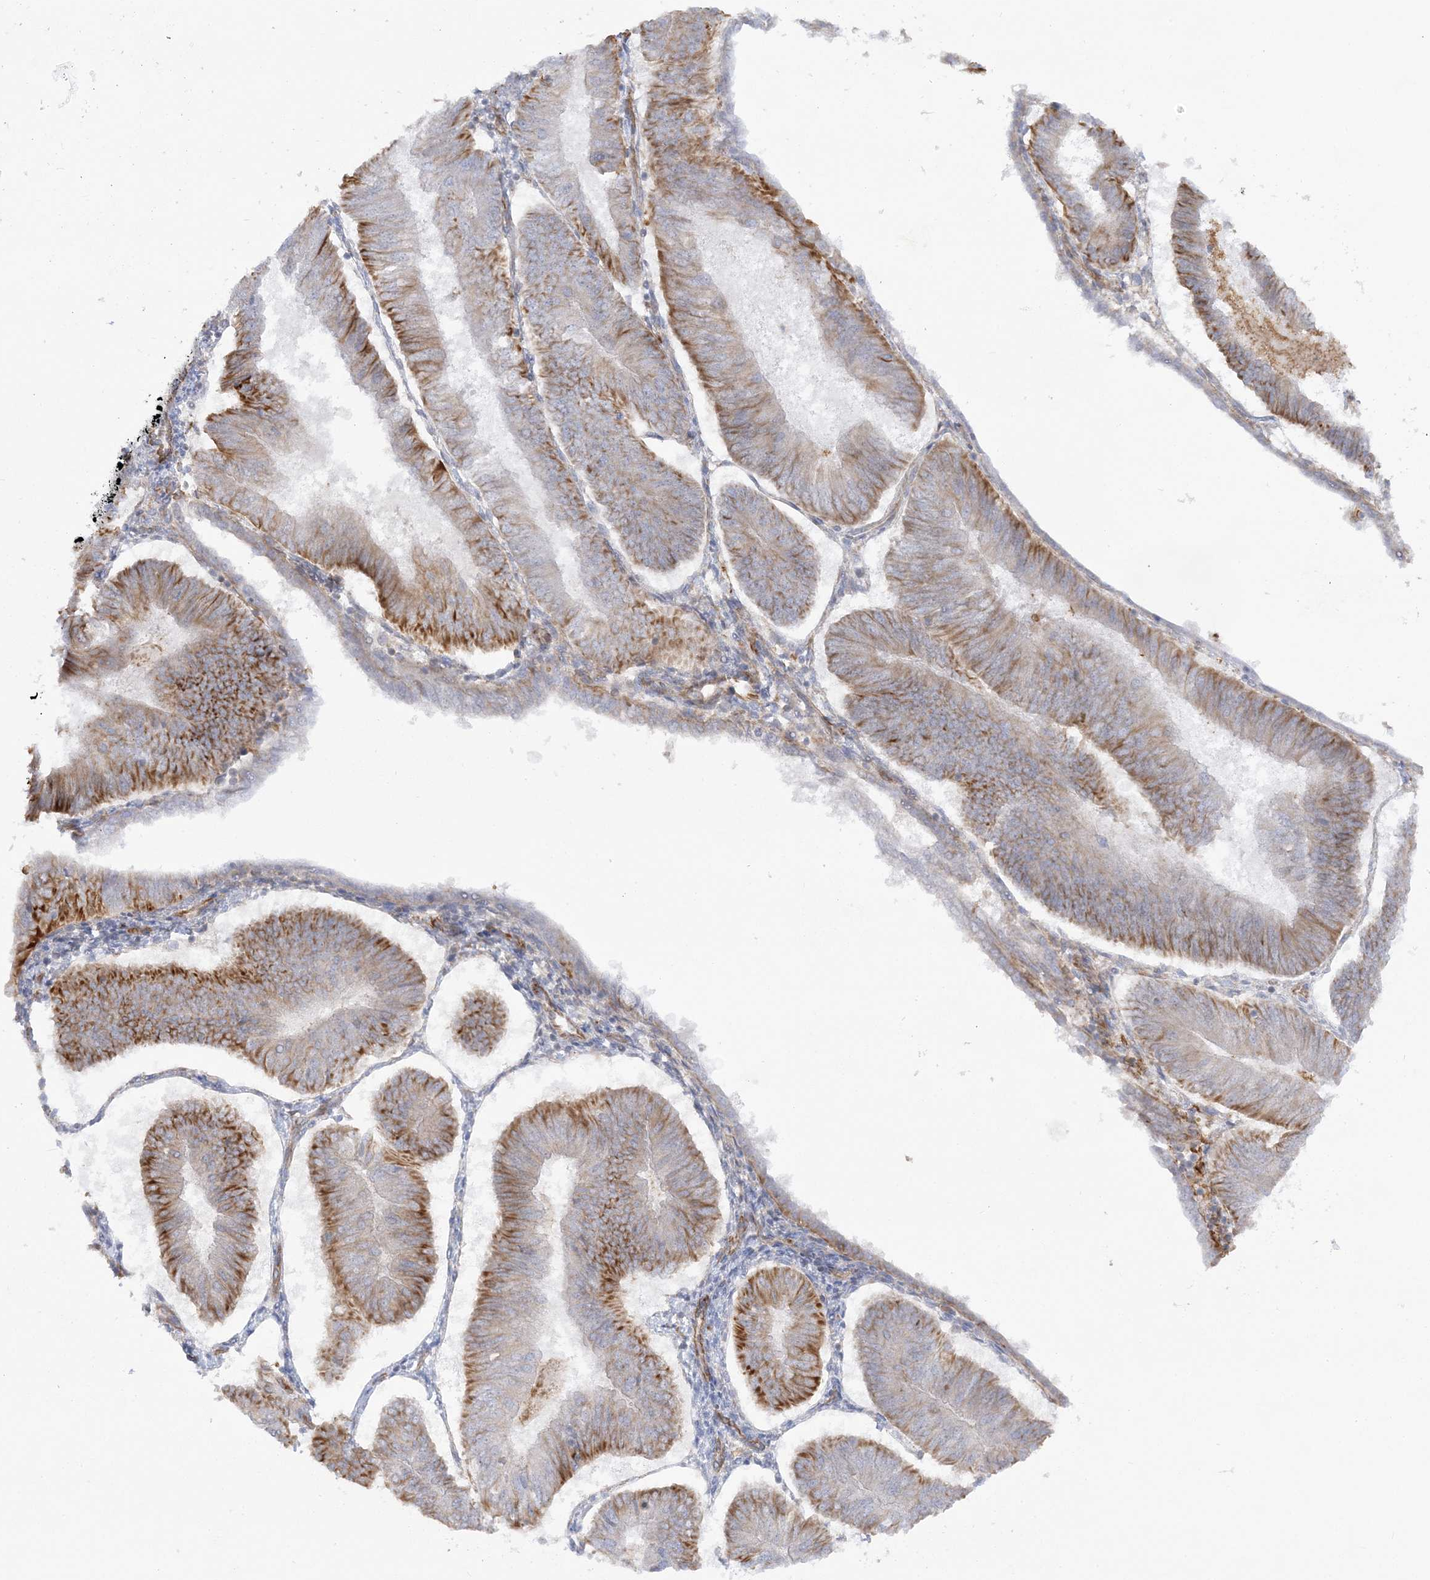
{"staining": {"intensity": "strong", "quantity": "25%-75%", "location": "cytoplasmic/membranous"}, "tissue": "endometrial cancer", "cell_type": "Tumor cells", "image_type": "cancer", "snomed": [{"axis": "morphology", "description": "Adenocarcinoma, NOS"}, {"axis": "topography", "description": "Endometrium"}], "caption": "DAB immunohistochemical staining of human adenocarcinoma (endometrial) demonstrates strong cytoplasmic/membranous protein staining in approximately 25%-75% of tumor cells. Nuclei are stained in blue.", "gene": "SCLT1", "patient": {"sex": "female", "age": 58}}